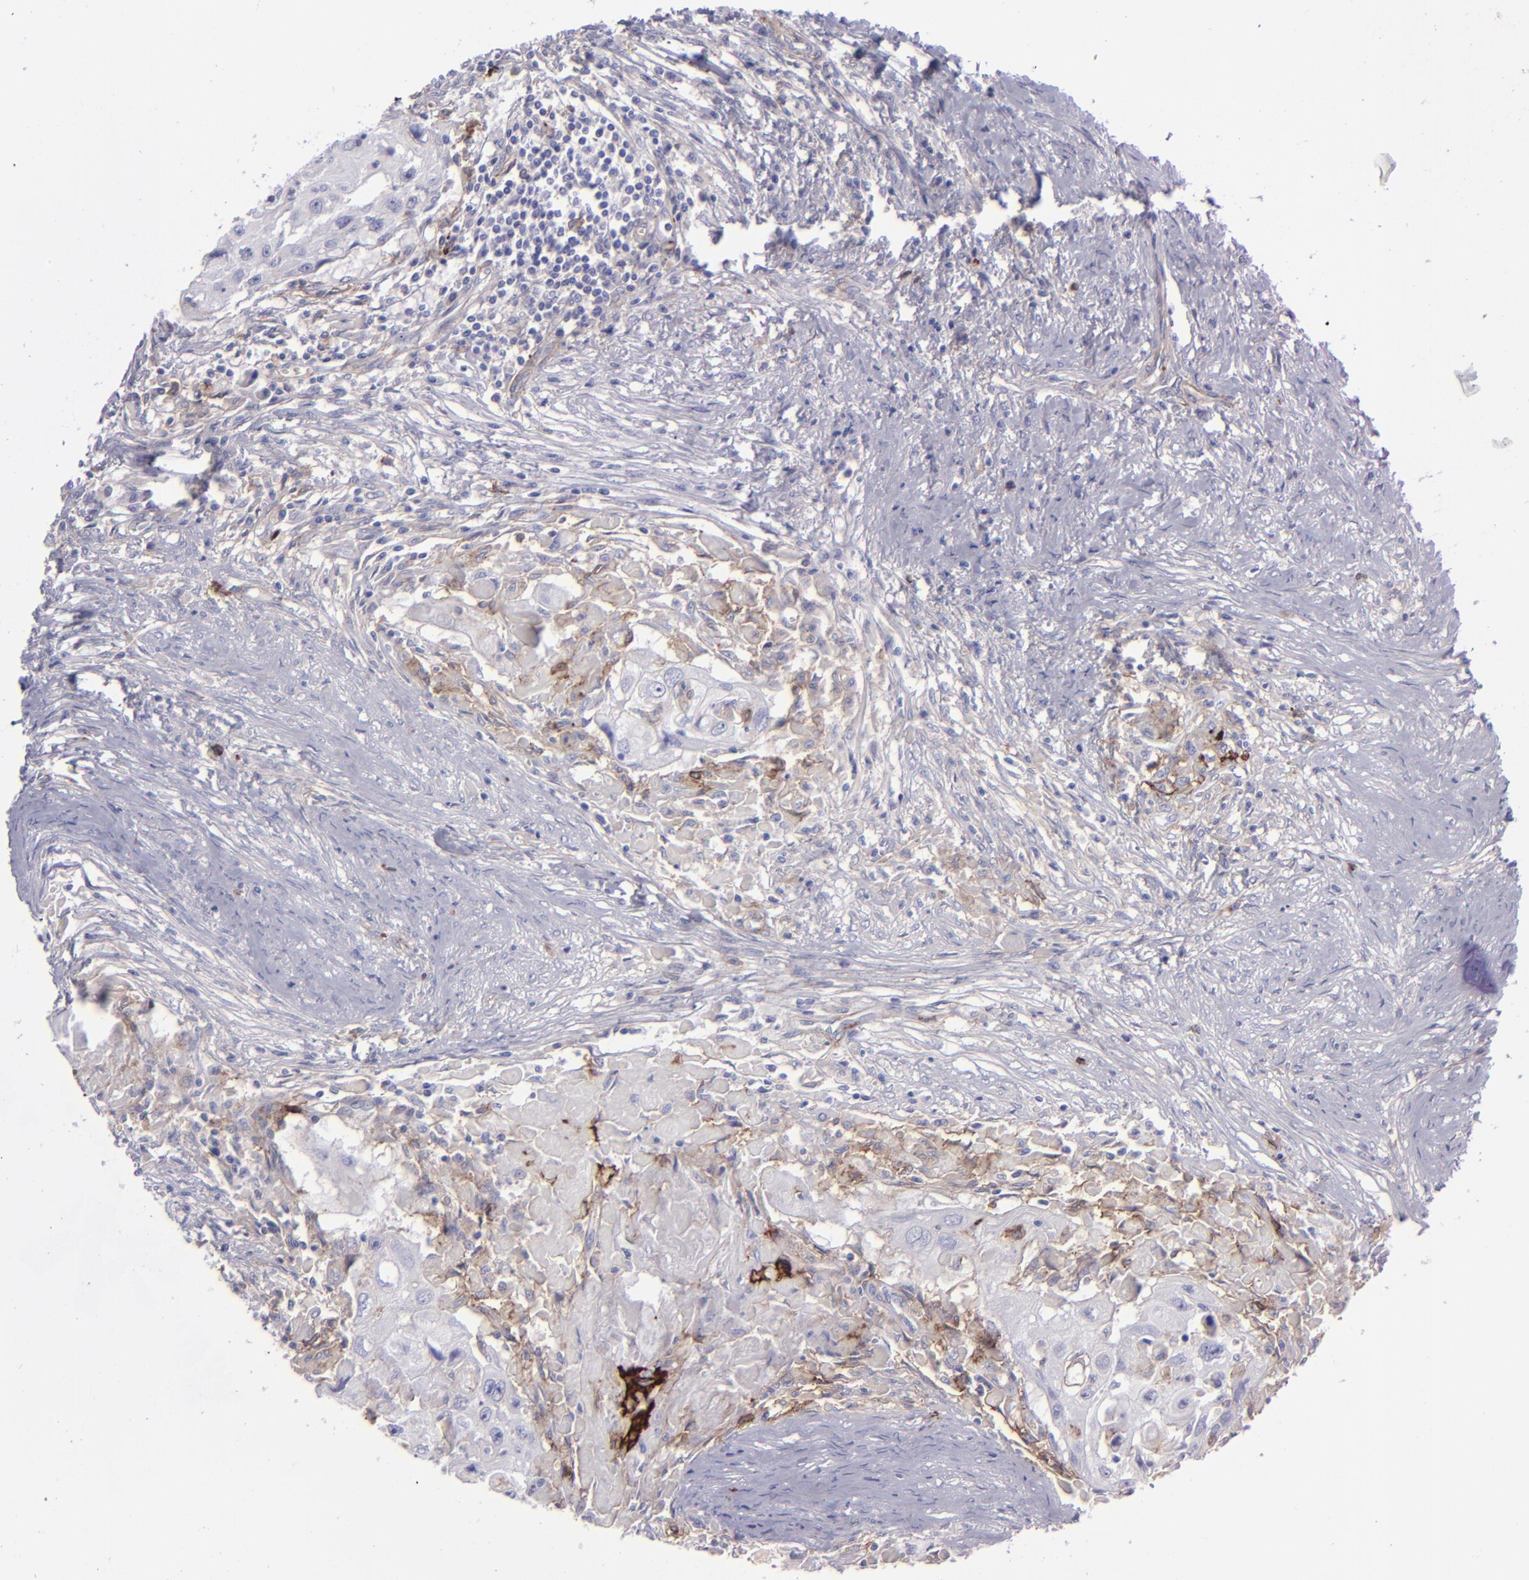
{"staining": {"intensity": "negative", "quantity": "none", "location": "none"}, "tissue": "head and neck cancer", "cell_type": "Tumor cells", "image_type": "cancer", "snomed": [{"axis": "morphology", "description": "Squamous cell carcinoma, NOS"}, {"axis": "topography", "description": "Head-Neck"}], "caption": "This is an immunohistochemistry (IHC) micrograph of head and neck cancer (squamous cell carcinoma). There is no expression in tumor cells.", "gene": "ANPEP", "patient": {"sex": "male", "age": 64}}